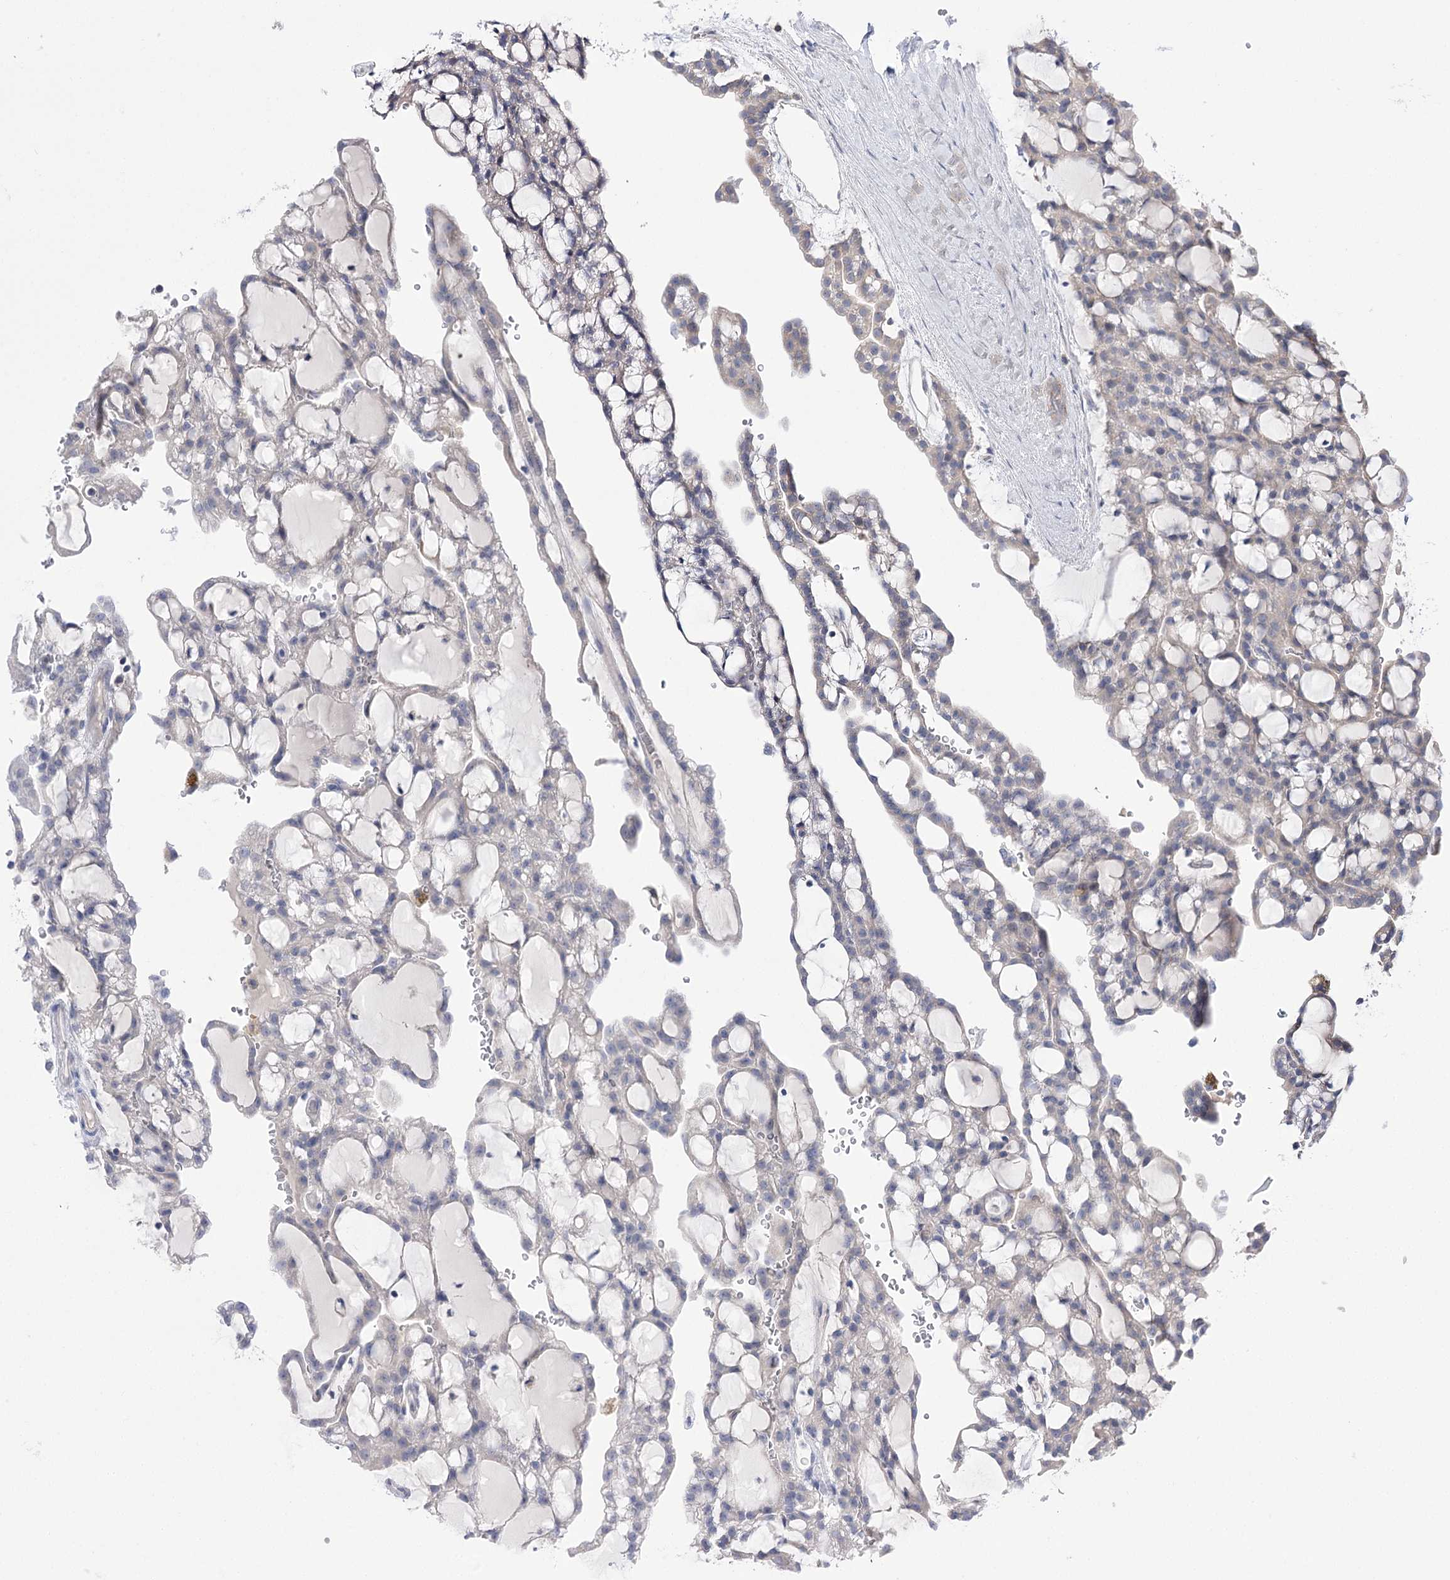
{"staining": {"intensity": "negative", "quantity": "none", "location": "none"}, "tissue": "renal cancer", "cell_type": "Tumor cells", "image_type": "cancer", "snomed": [{"axis": "morphology", "description": "Adenocarcinoma, NOS"}, {"axis": "topography", "description": "Kidney"}], "caption": "DAB (3,3'-diaminobenzidine) immunohistochemical staining of adenocarcinoma (renal) exhibits no significant positivity in tumor cells.", "gene": "HELT", "patient": {"sex": "male", "age": 63}}